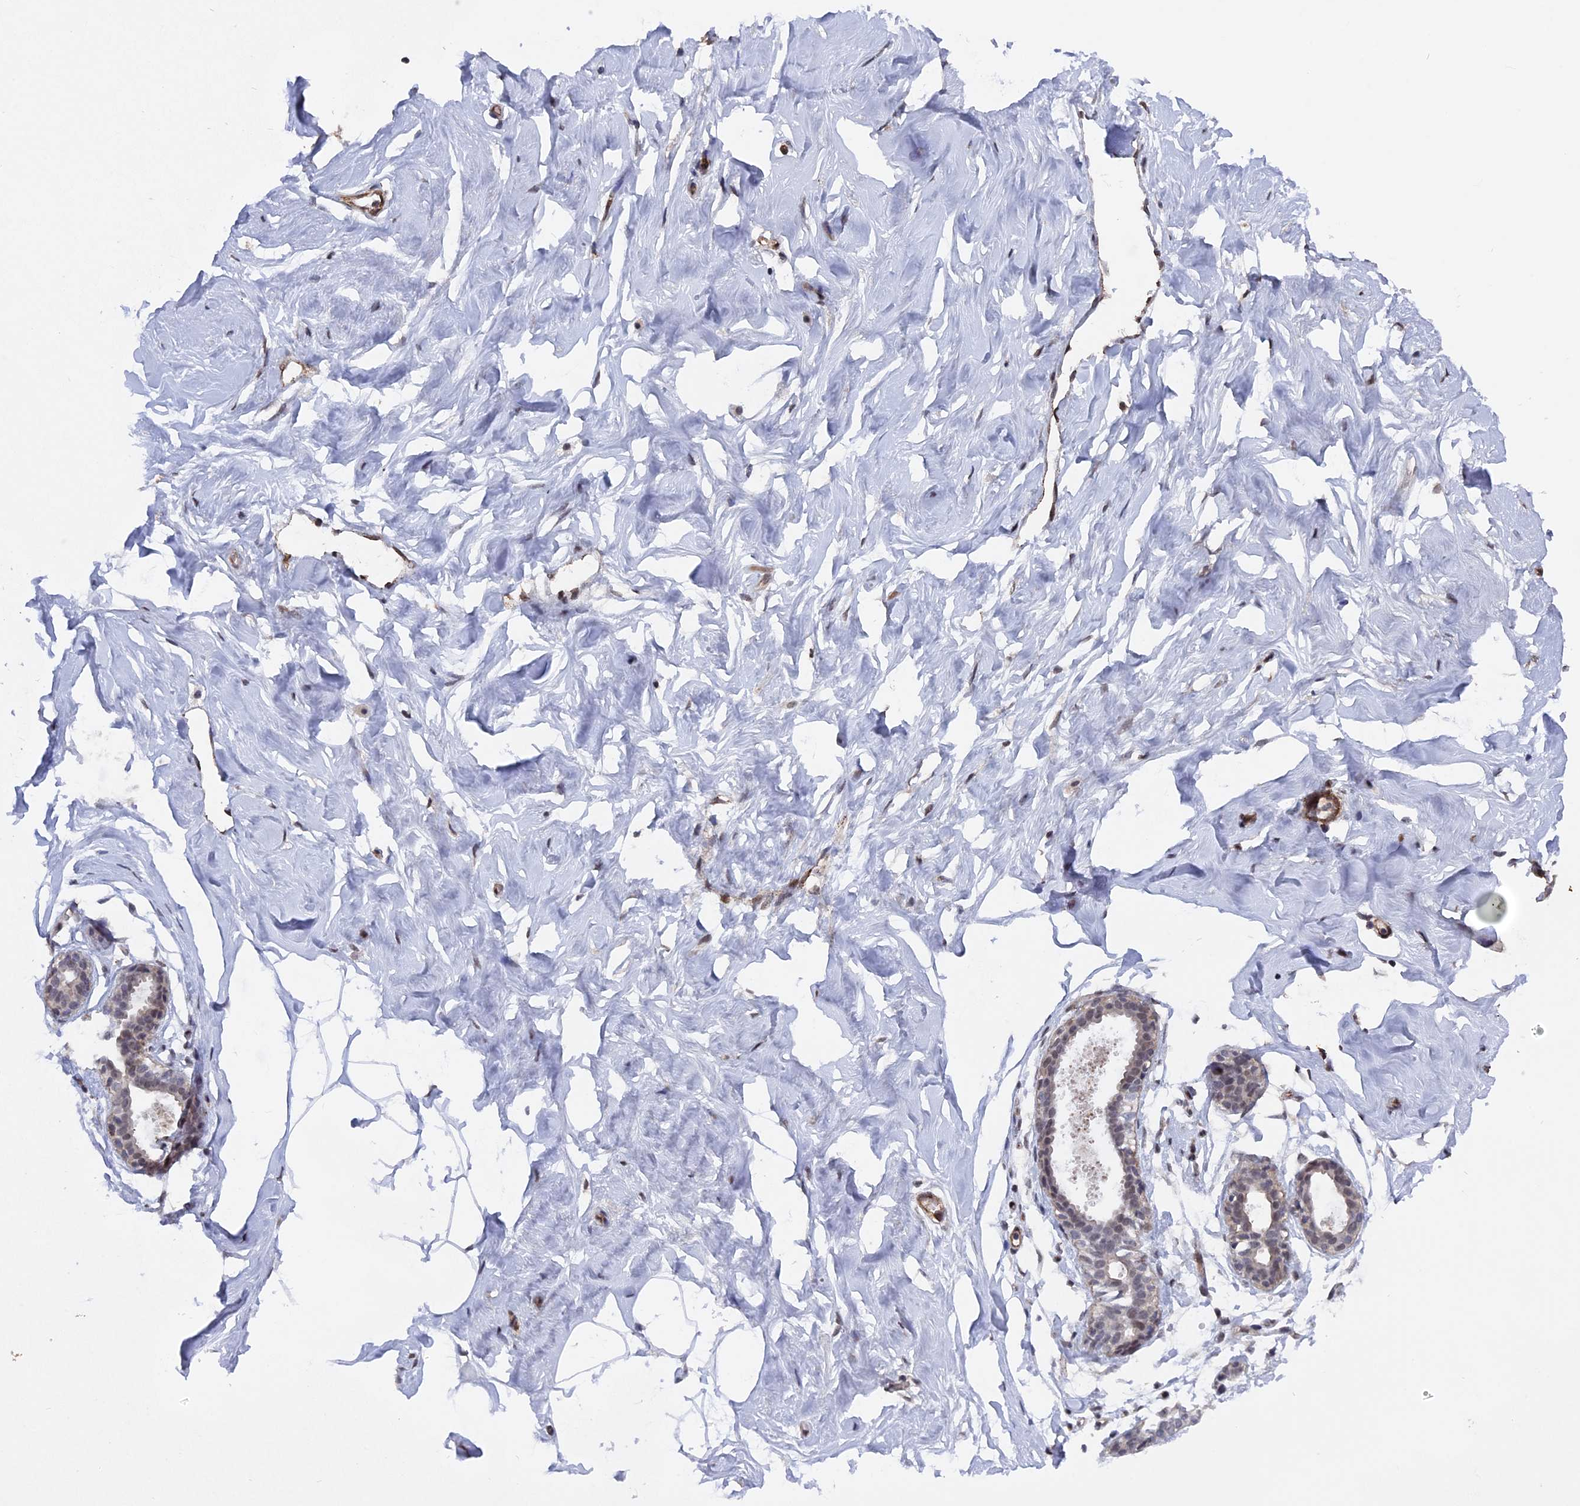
{"staining": {"intensity": "negative", "quantity": "none", "location": "none"}, "tissue": "breast", "cell_type": "Adipocytes", "image_type": "normal", "snomed": [{"axis": "morphology", "description": "Normal tissue, NOS"}, {"axis": "morphology", "description": "Adenoma, NOS"}, {"axis": "topography", "description": "Breast"}], "caption": "This is an immunohistochemistry image of normal breast. There is no expression in adipocytes.", "gene": "NOSIP", "patient": {"sex": "female", "age": 23}}